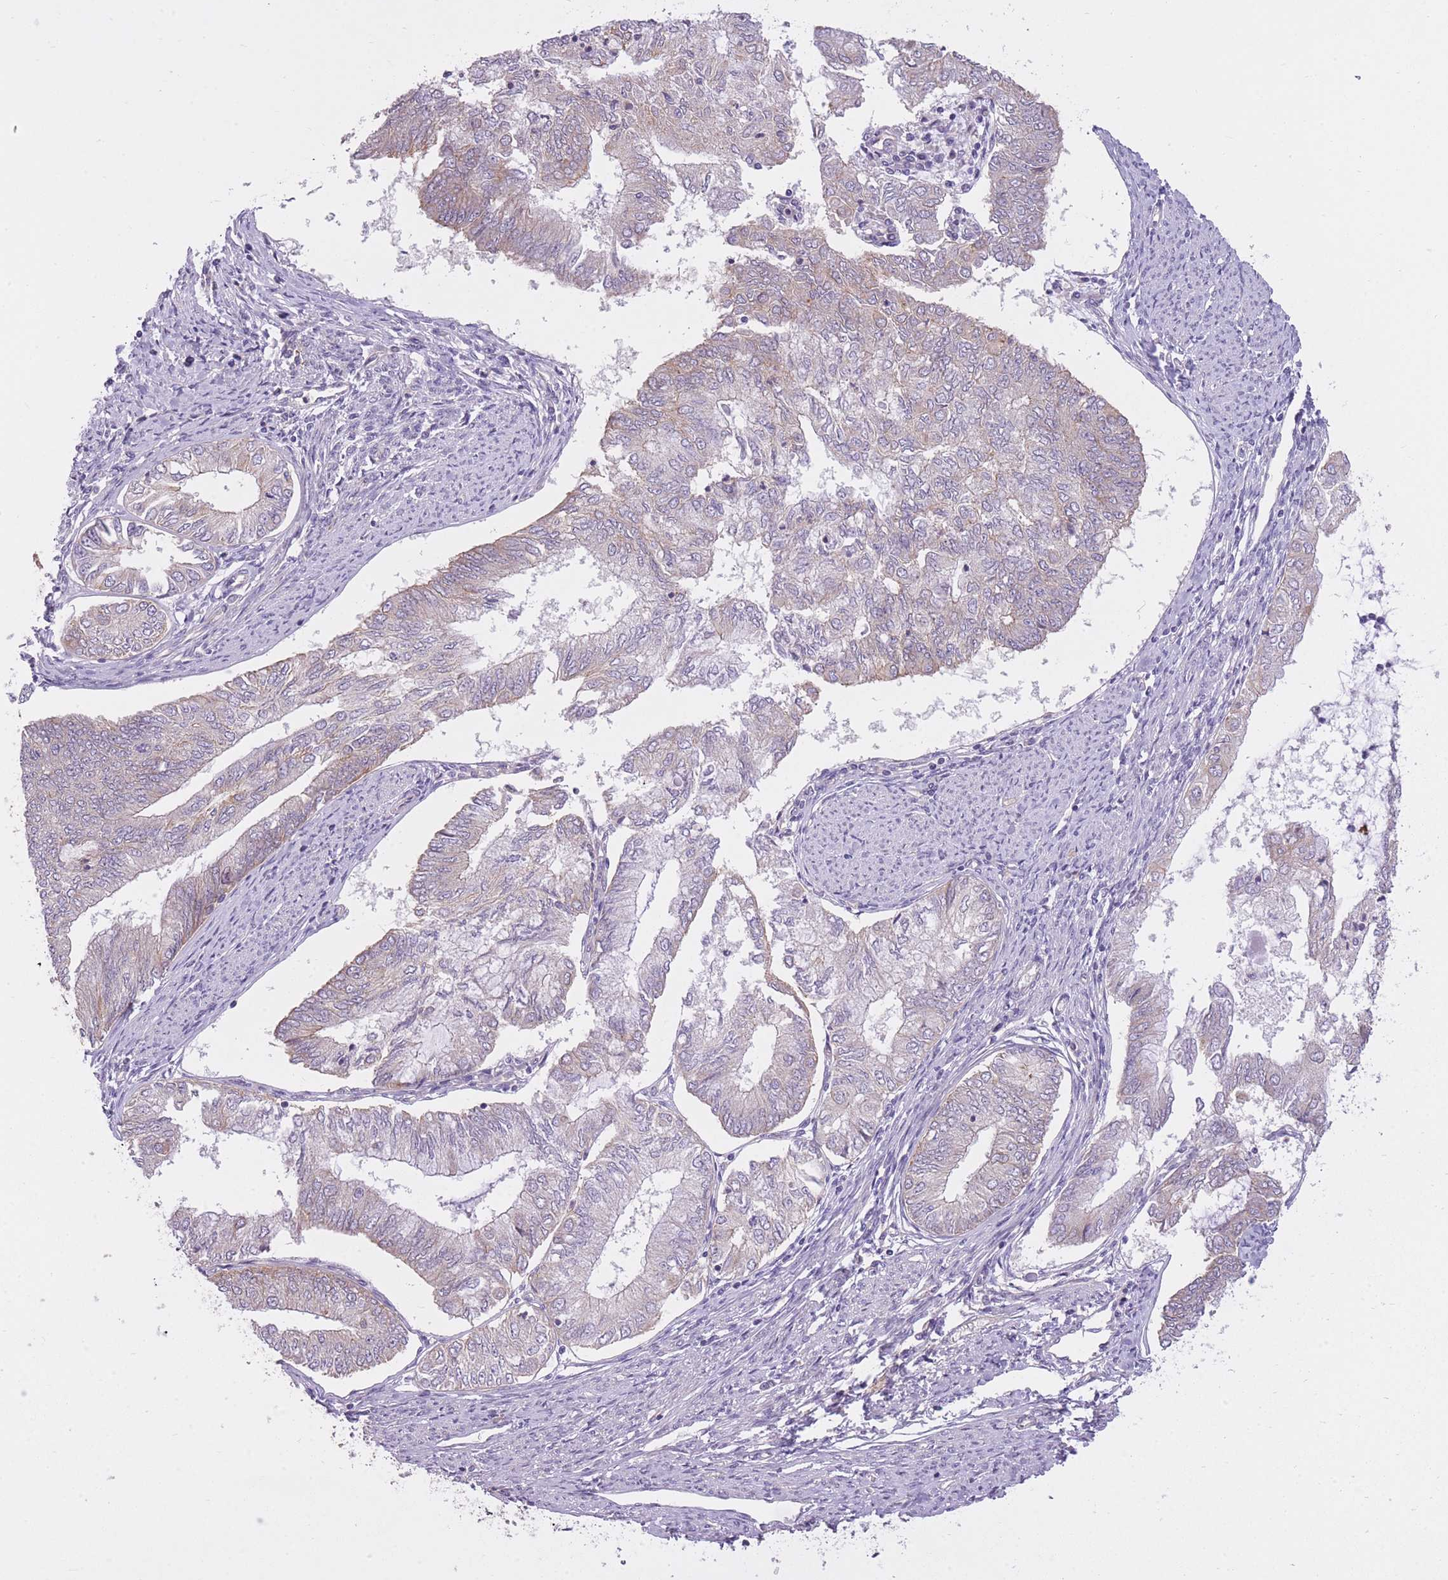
{"staining": {"intensity": "weak", "quantity": "<25%", "location": "cytoplasmic/membranous"}, "tissue": "endometrial cancer", "cell_type": "Tumor cells", "image_type": "cancer", "snomed": [{"axis": "morphology", "description": "Adenocarcinoma, NOS"}, {"axis": "topography", "description": "Endometrium"}], "caption": "Immunohistochemical staining of endometrial cancer demonstrates no significant staining in tumor cells.", "gene": "REV1", "patient": {"sex": "female", "age": 68}}